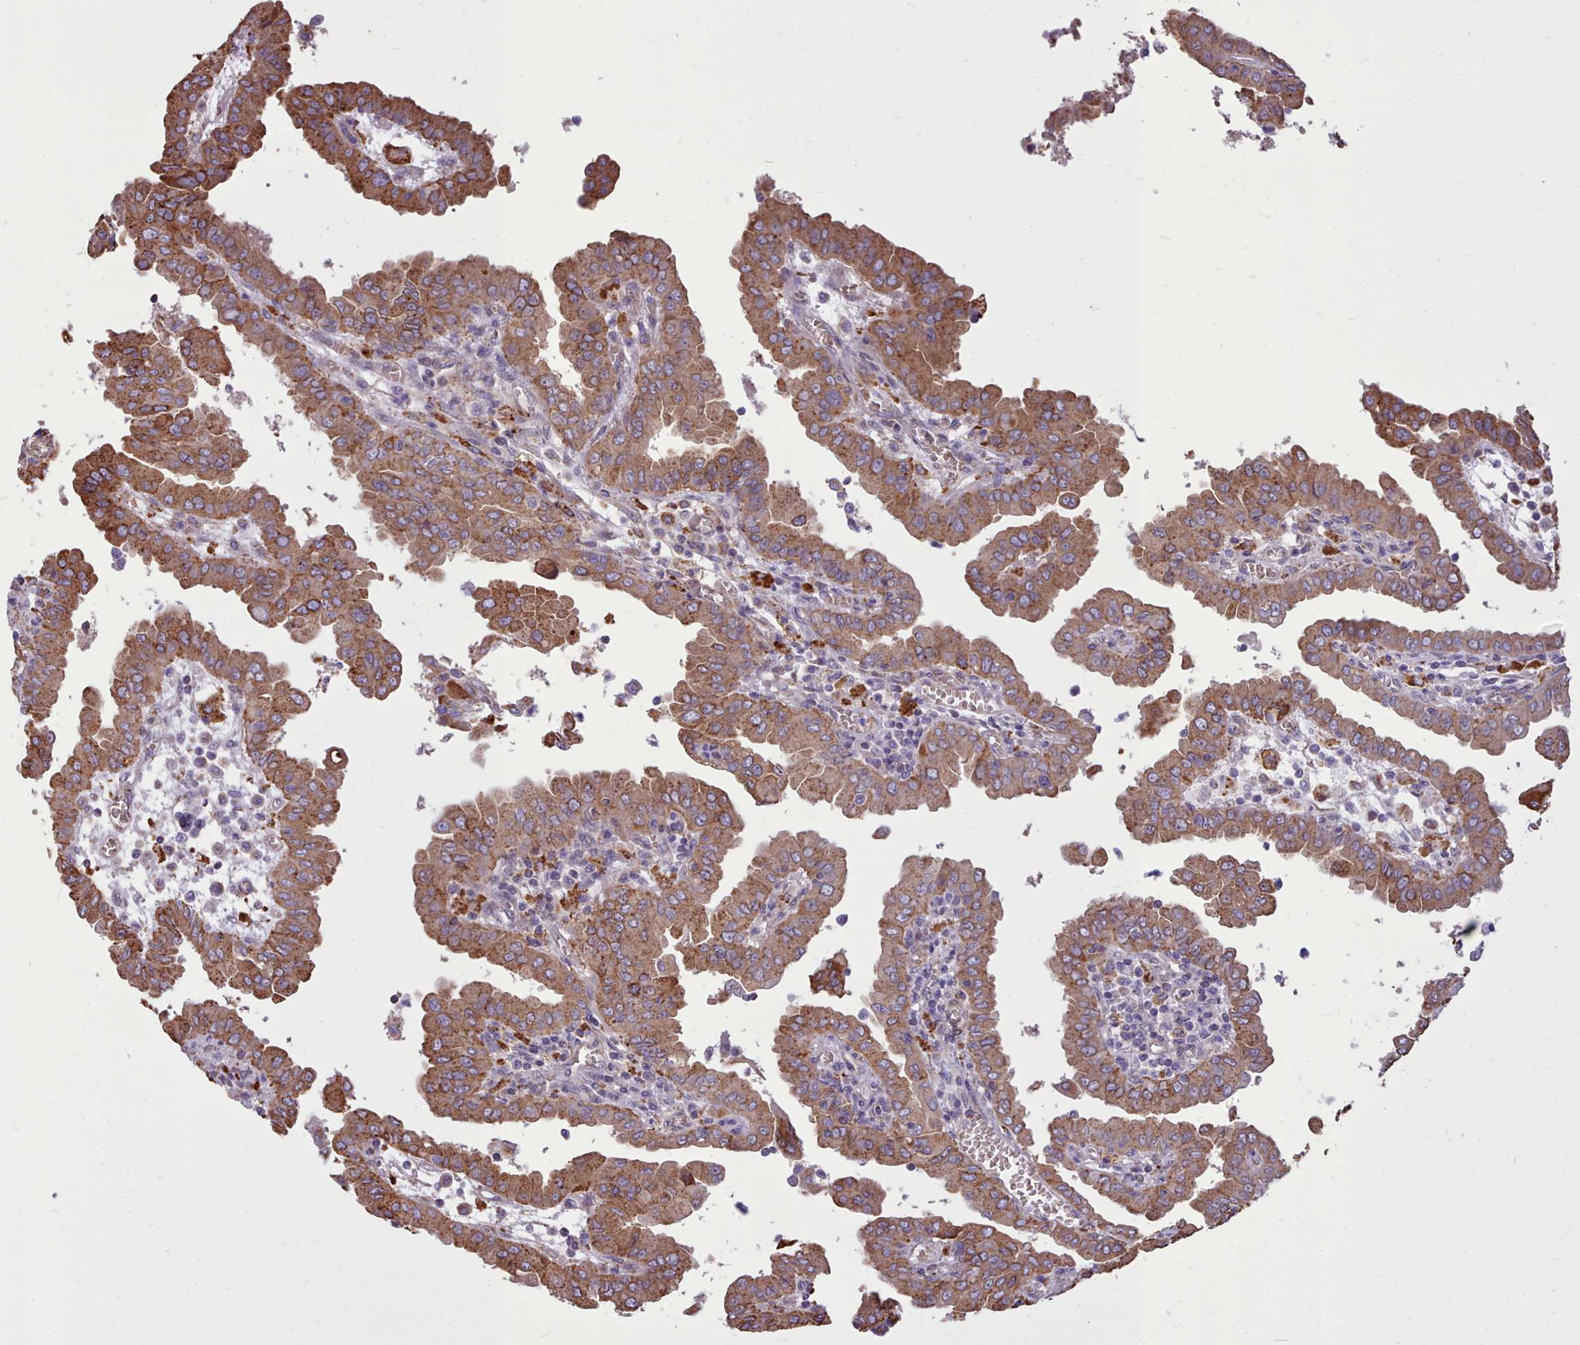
{"staining": {"intensity": "moderate", "quantity": ">75%", "location": "cytoplasmic/membranous"}, "tissue": "thyroid cancer", "cell_type": "Tumor cells", "image_type": "cancer", "snomed": [{"axis": "morphology", "description": "Papillary adenocarcinoma, NOS"}, {"axis": "topography", "description": "Thyroid gland"}], "caption": "Protein expression analysis of human thyroid cancer (papillary adenocarcinoma) reveals moderate cytoplasmic/membranous expression in about >75% of tumor cells.", "gene": "PACSIN3", "patient": {"sex": "male", "age": 33}}